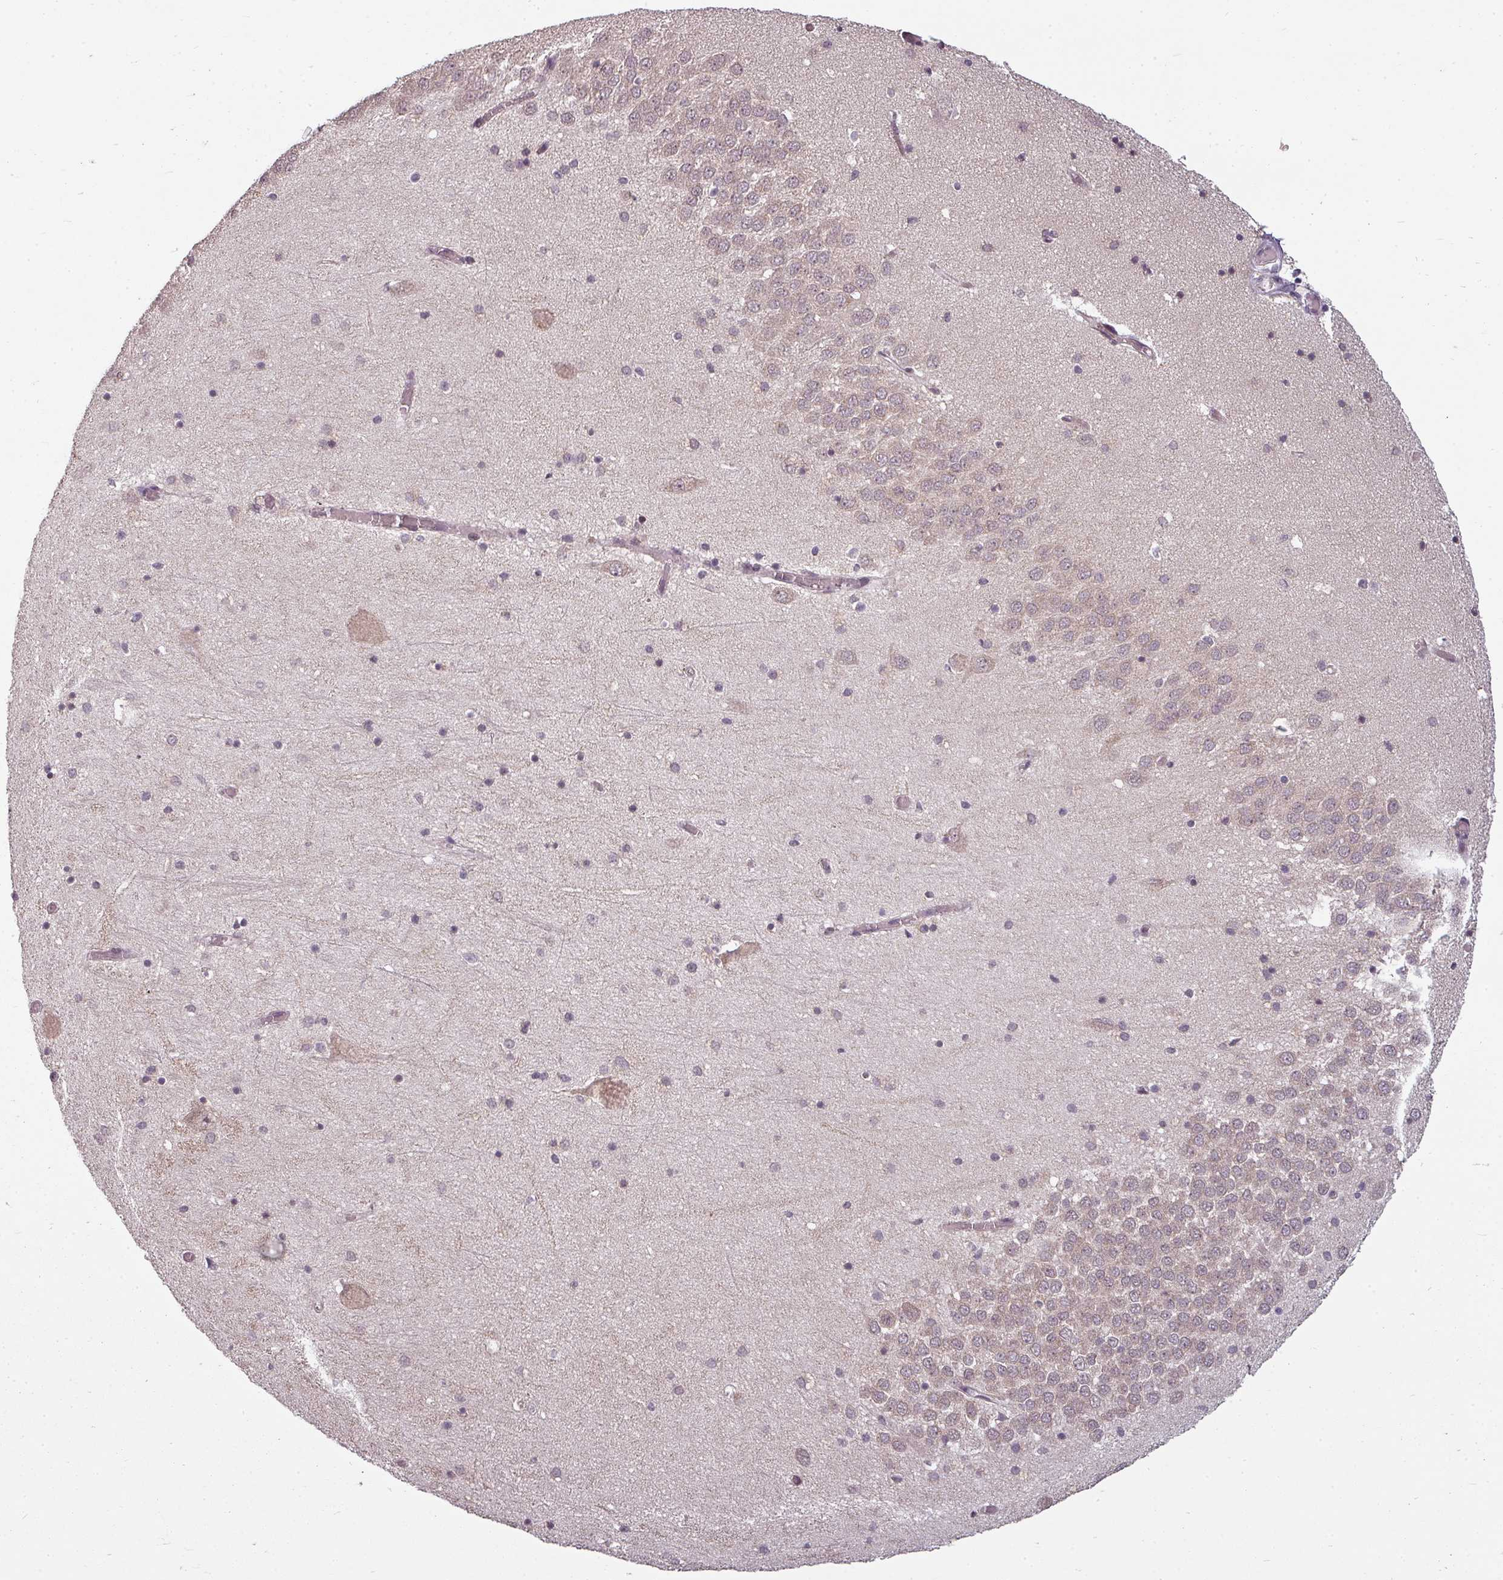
{"staining": {"intensity": "weak", "quantity": "<25%", "location": "cytoplasmic/membranous"}, "tissue": "hippocampus", "cell_type": "Glial cells", "image_type": "normal", "snomed": [{"axis": "morphology", "description": "Normal tissue, NOS"}, {"axis": "topography", "description": "Hippocampus"}], "caption": "This is a photomicrograph of immunohistochemistry staining of normal hippocampus, which shows no expression in glial cells.", "gene": "CLIC1", "patient": {"sex": "male", "age": 70}}